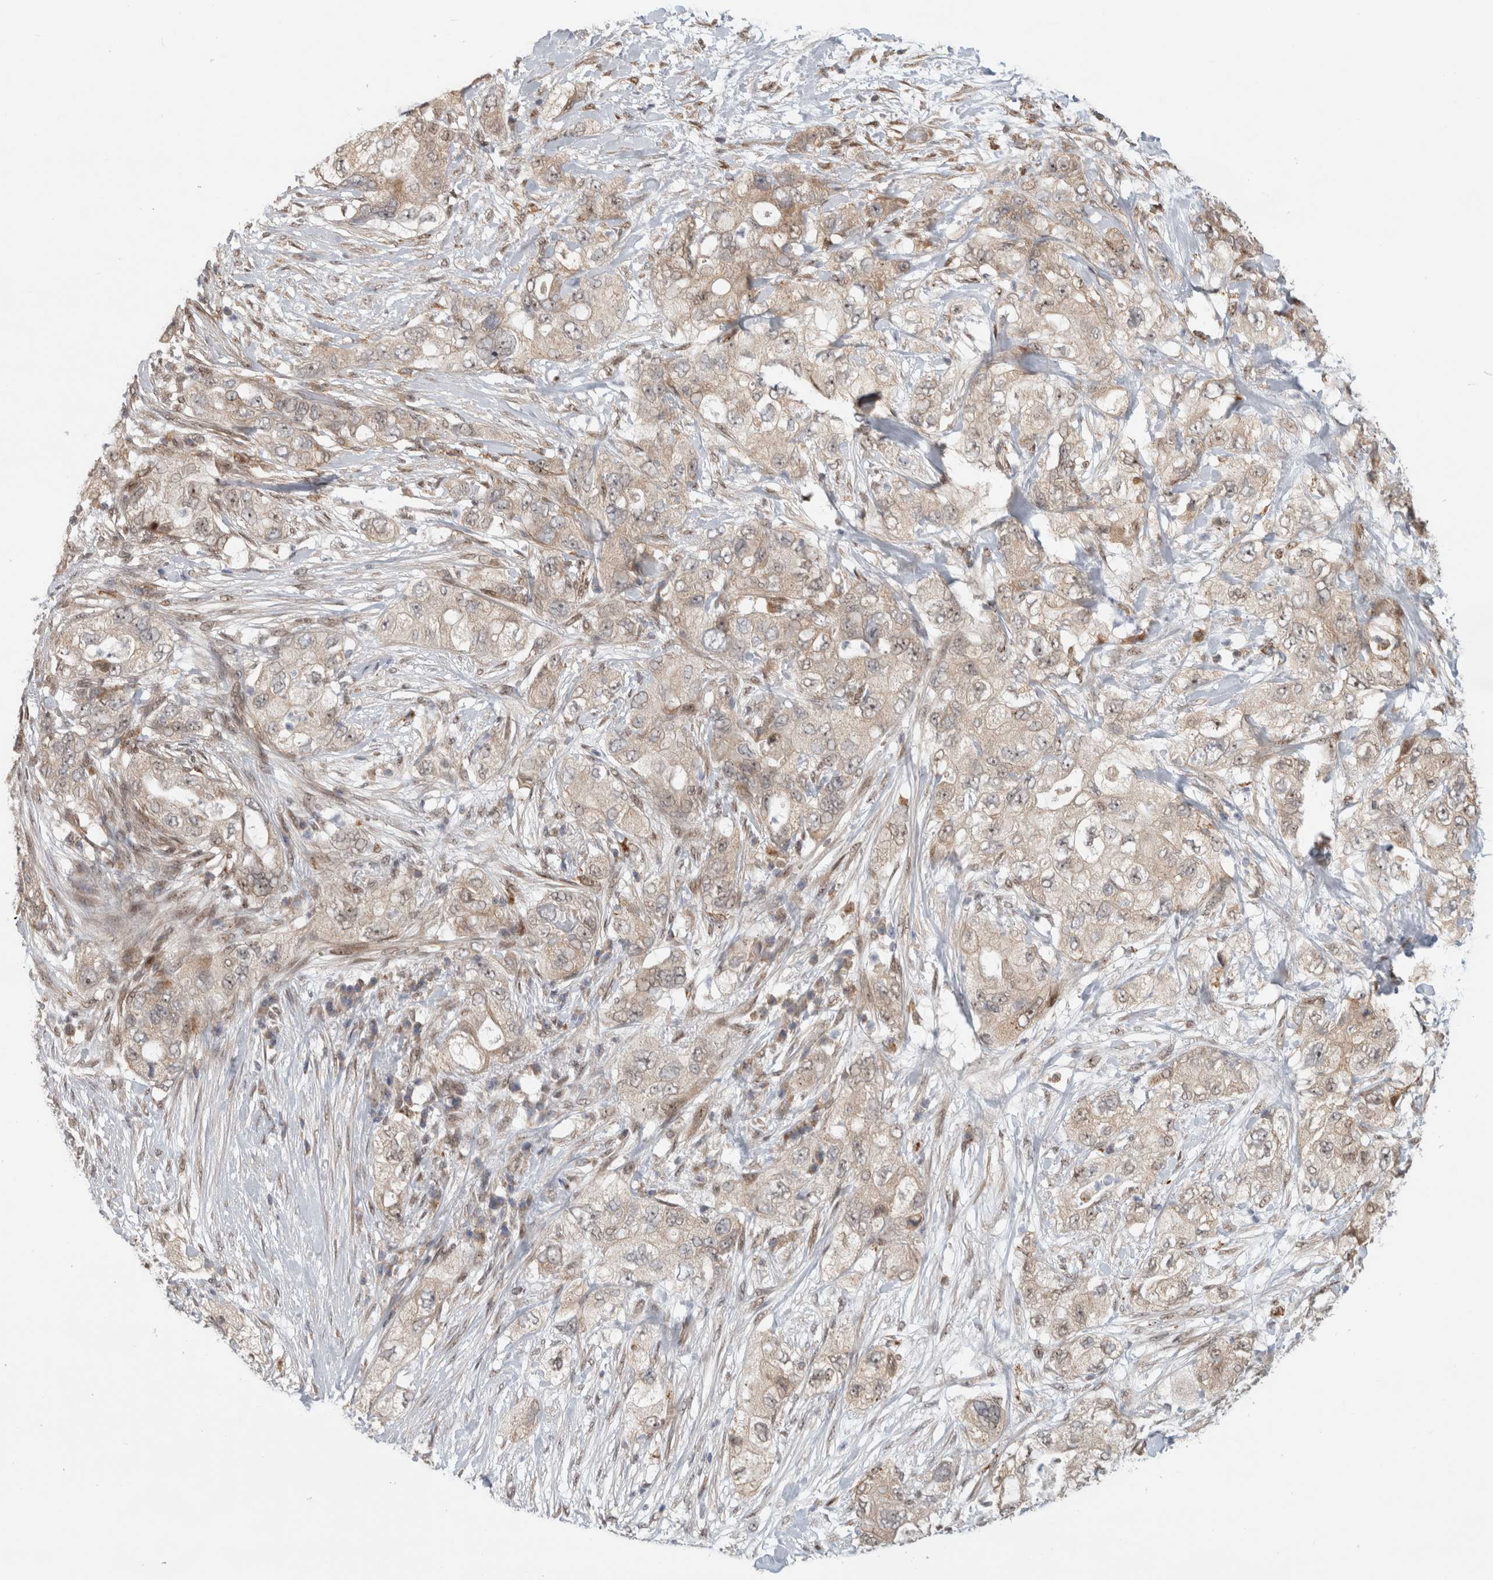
{"staining": {"intensity": "weak", "quantity": ">75%", "location": "cytoplasmic/membranous,nuclear"}, "tissue": "pancreatic cancer", "cell_type": "Tumor cells", "image_type": "cancer", "snomed": [{"axis": "morphology", "description": "Adenocarcinoma, NOS"}, {"axis": "topography", "description": "Pancreas"}], "caption": "Immunohistochemical staining of pancreatic adenocarcinoma shows low levels of weak cytoplasmic/membranous and nuclear expression in about >75% of tumor cells.", "gene": "NAB2", "patient": {"sex": "female", "age": 73}}